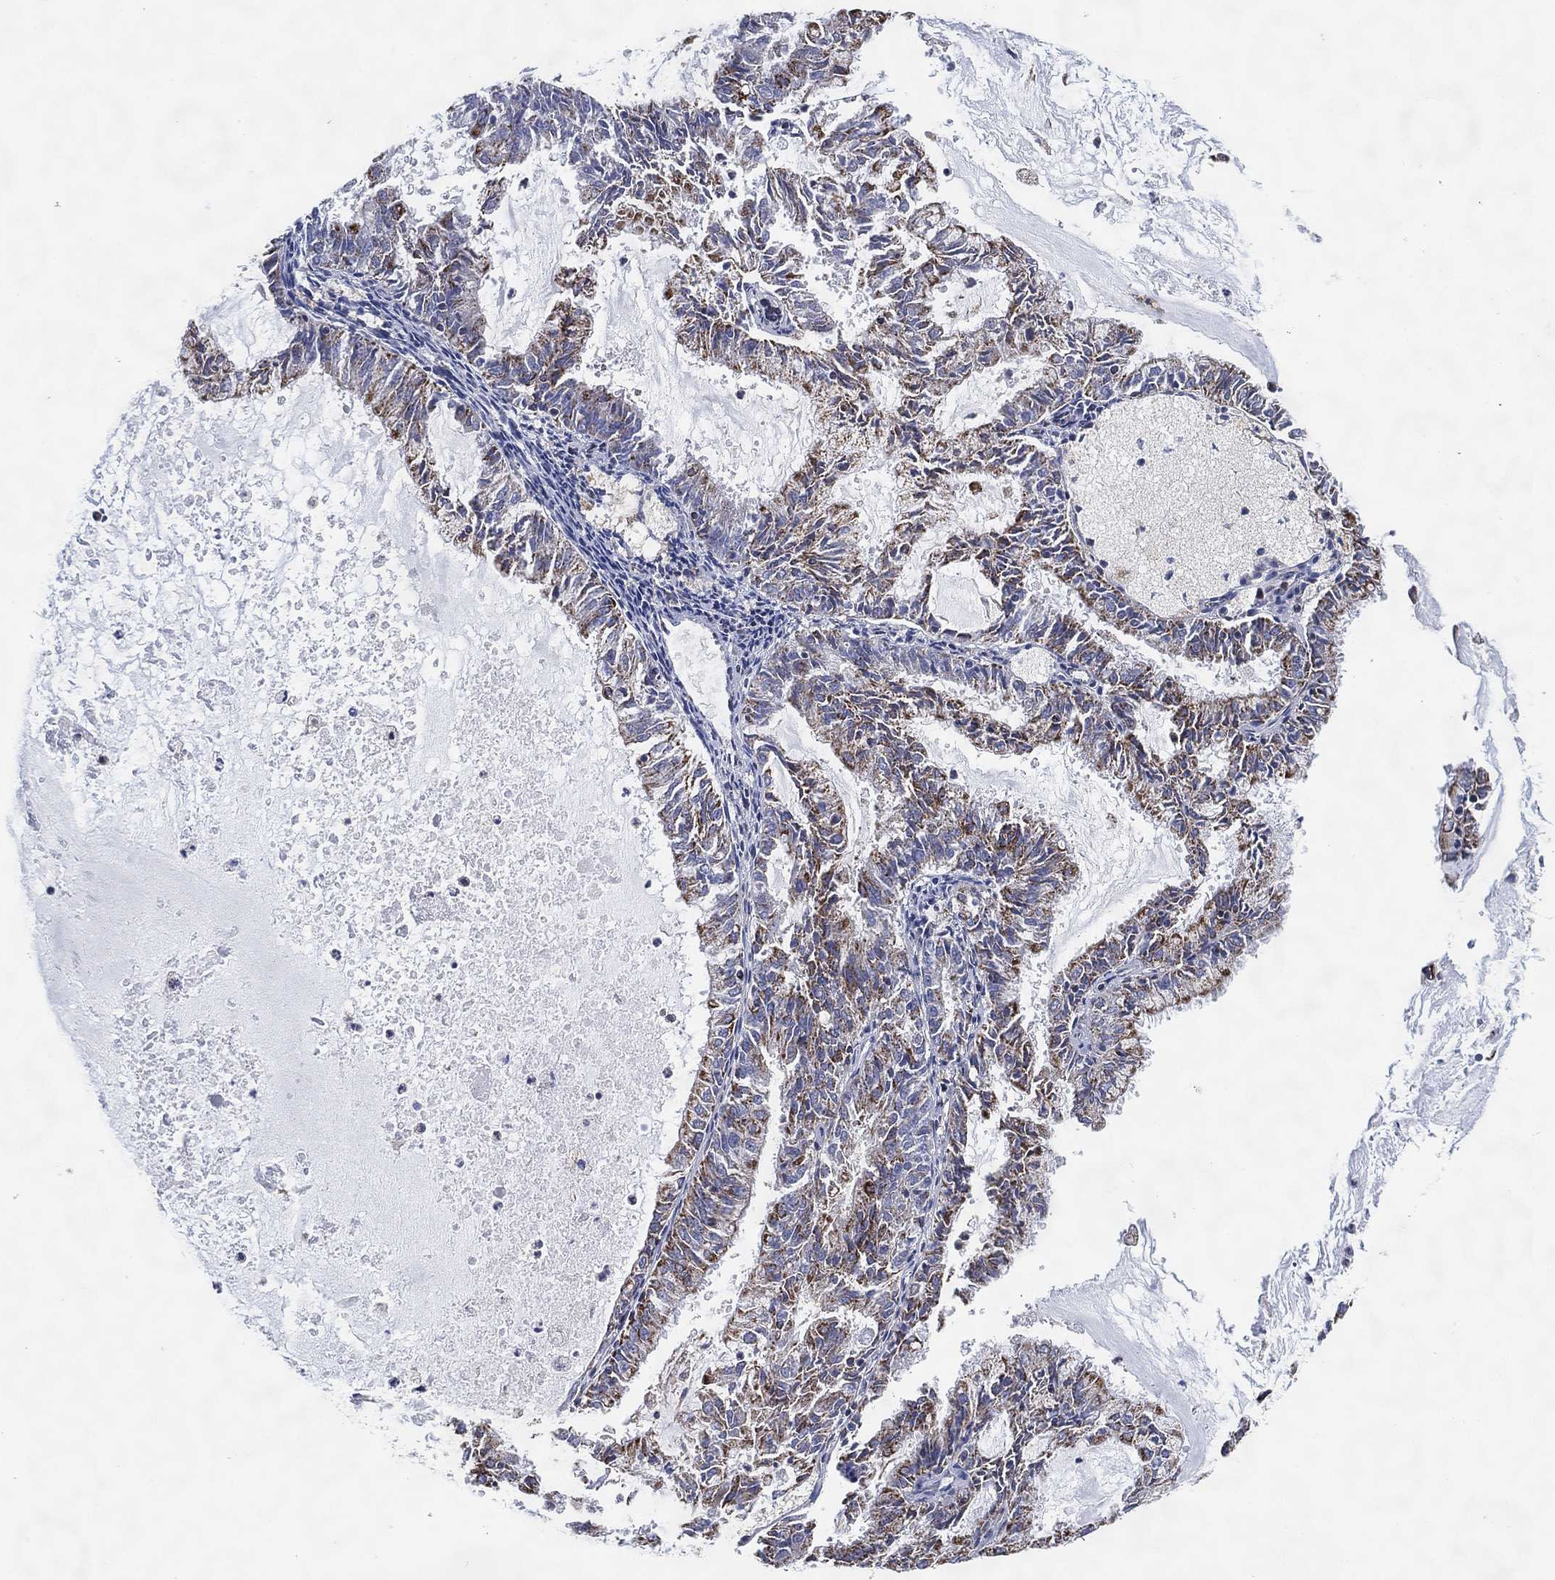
{"staining": {"intensity": "moderate", "quantity": "25%-75%", "location": "cytoplasmic/membranous"}, "tissue": "endometrial cancer", "cell_type": "Tumor cells", "image_type": "cancer", "snomed": [{"axis": "morphology", "description": "Adenocarcinoma, NOS"}, {"axis": "topography", "description": "Endometrium"}], "caption": "Tumor cells reveal medium levels of moderate cytoplasmic/membranous staining in about 25%-75% of cells in human endometrial adenocarcinoma.", "gene": "GCAT", "patient": {"sex": "female", "age": 57}}